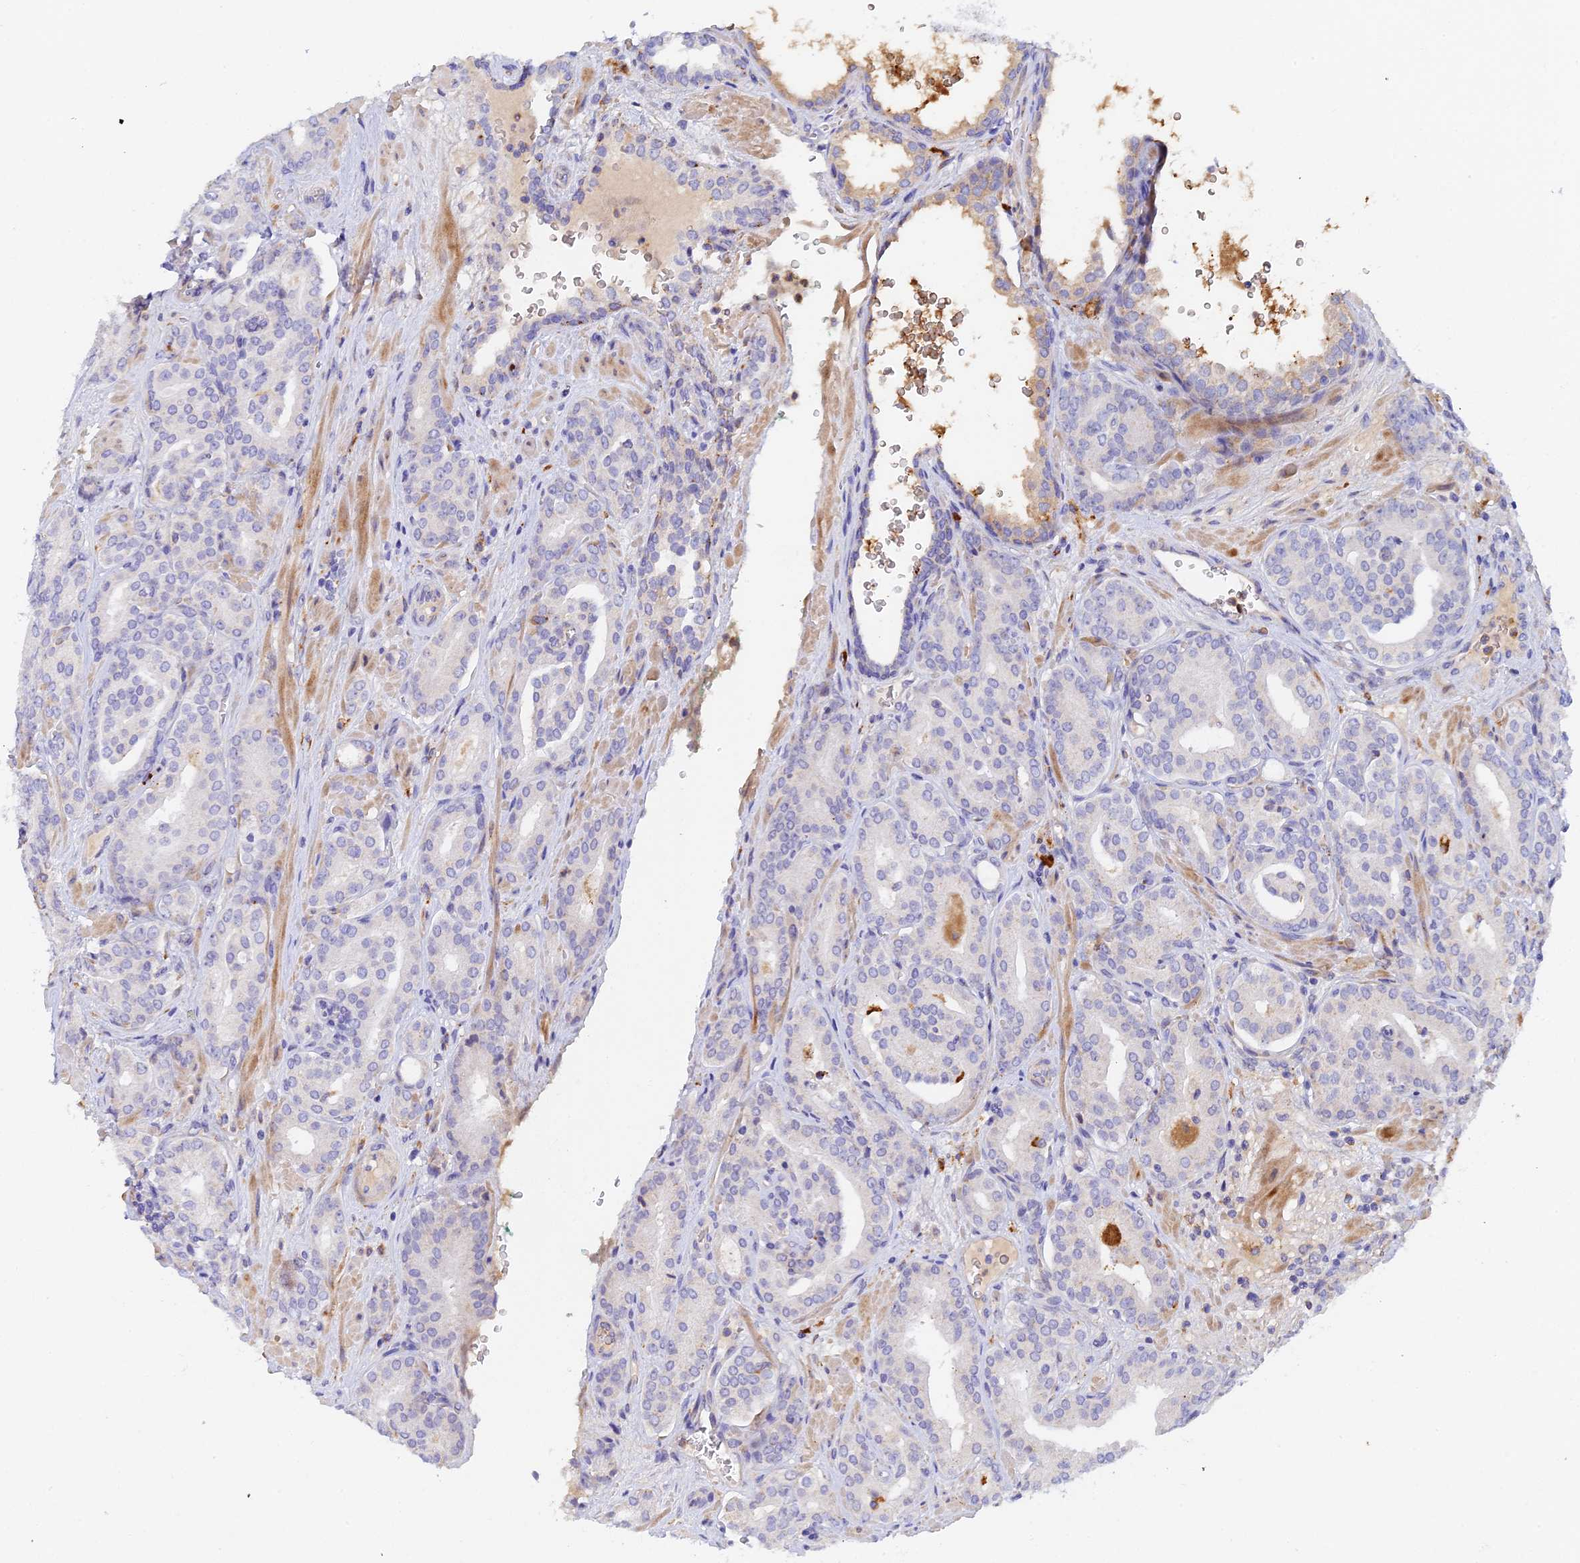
{"staining": {"intensity": "negative", "quantity": "none", "location": "none"}, "tissue": "prostate cancer", "cell_type": "Tumor cells", "image_type": "cancer", "snomed": [{"axis": "morphology", "description": "Adenocarcinoma, High grade"}, {"axis": "topography", "description": "Prostate"}], "caption": "Prostate cancer (adenocarcinoma (high-grade)) stained for a protein using immunohistochemistry (IHC) demonstrates no expression tumor cells.", "gene": "RPGRIP1L", "patient": {"sex": "male", "age": 66}}